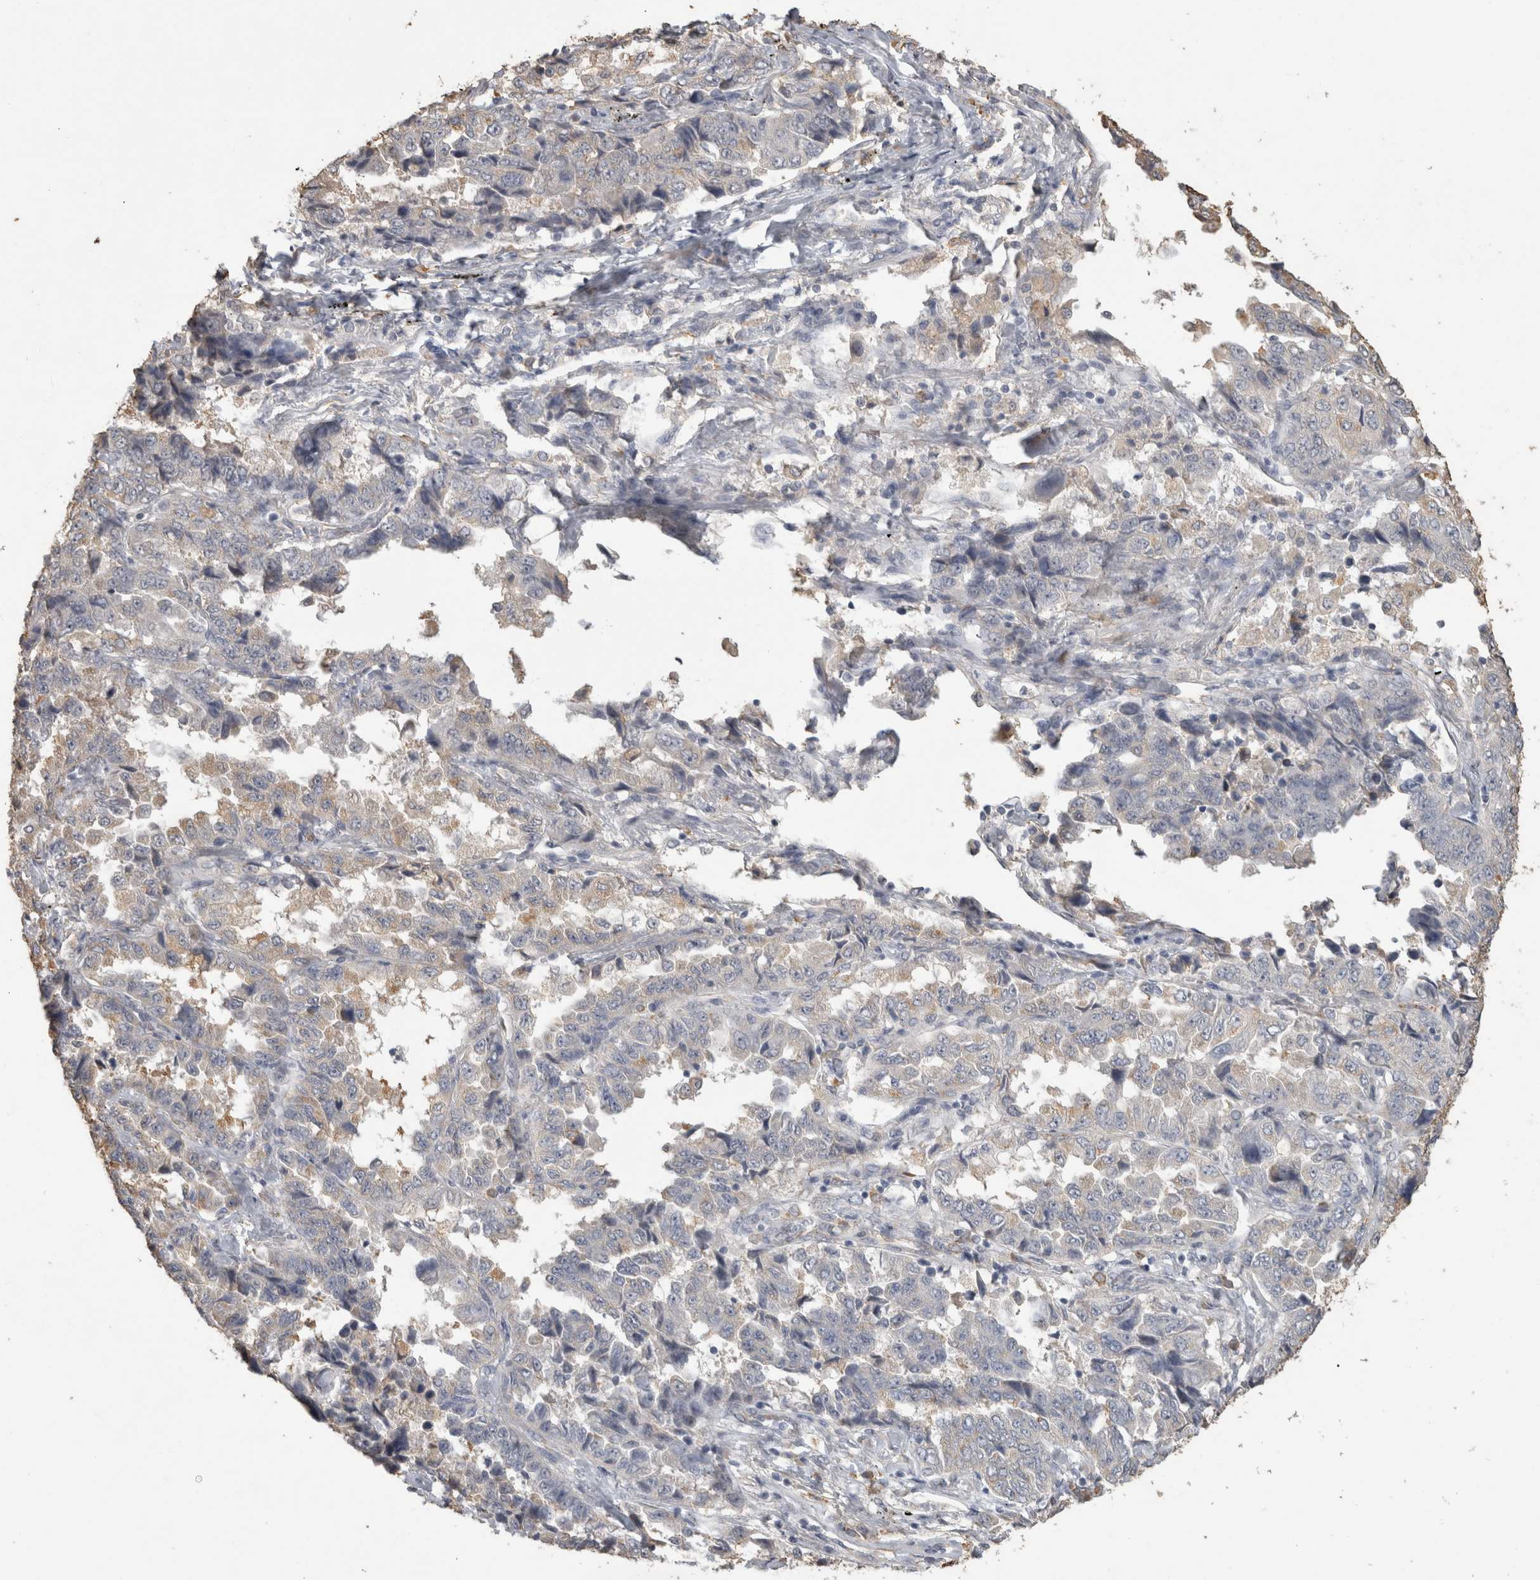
{"staining": {"intensity": "negative", "quantity": "none", "location": "none"}, "tissue": "lung cancer", "cell_type": "Tumor cells", "image_type": "cancer", "snomed": [{"axis": "morphology", "description": "Adenocarcinoma, NOS"}, {"axis": "topography", "description": "Lung"}], "caption": "The image displays no significant staining in tumor cells of adenocarcinoma (lung).", "gene": "REPS2", "patient": {"sex": "female", "age": 51}}